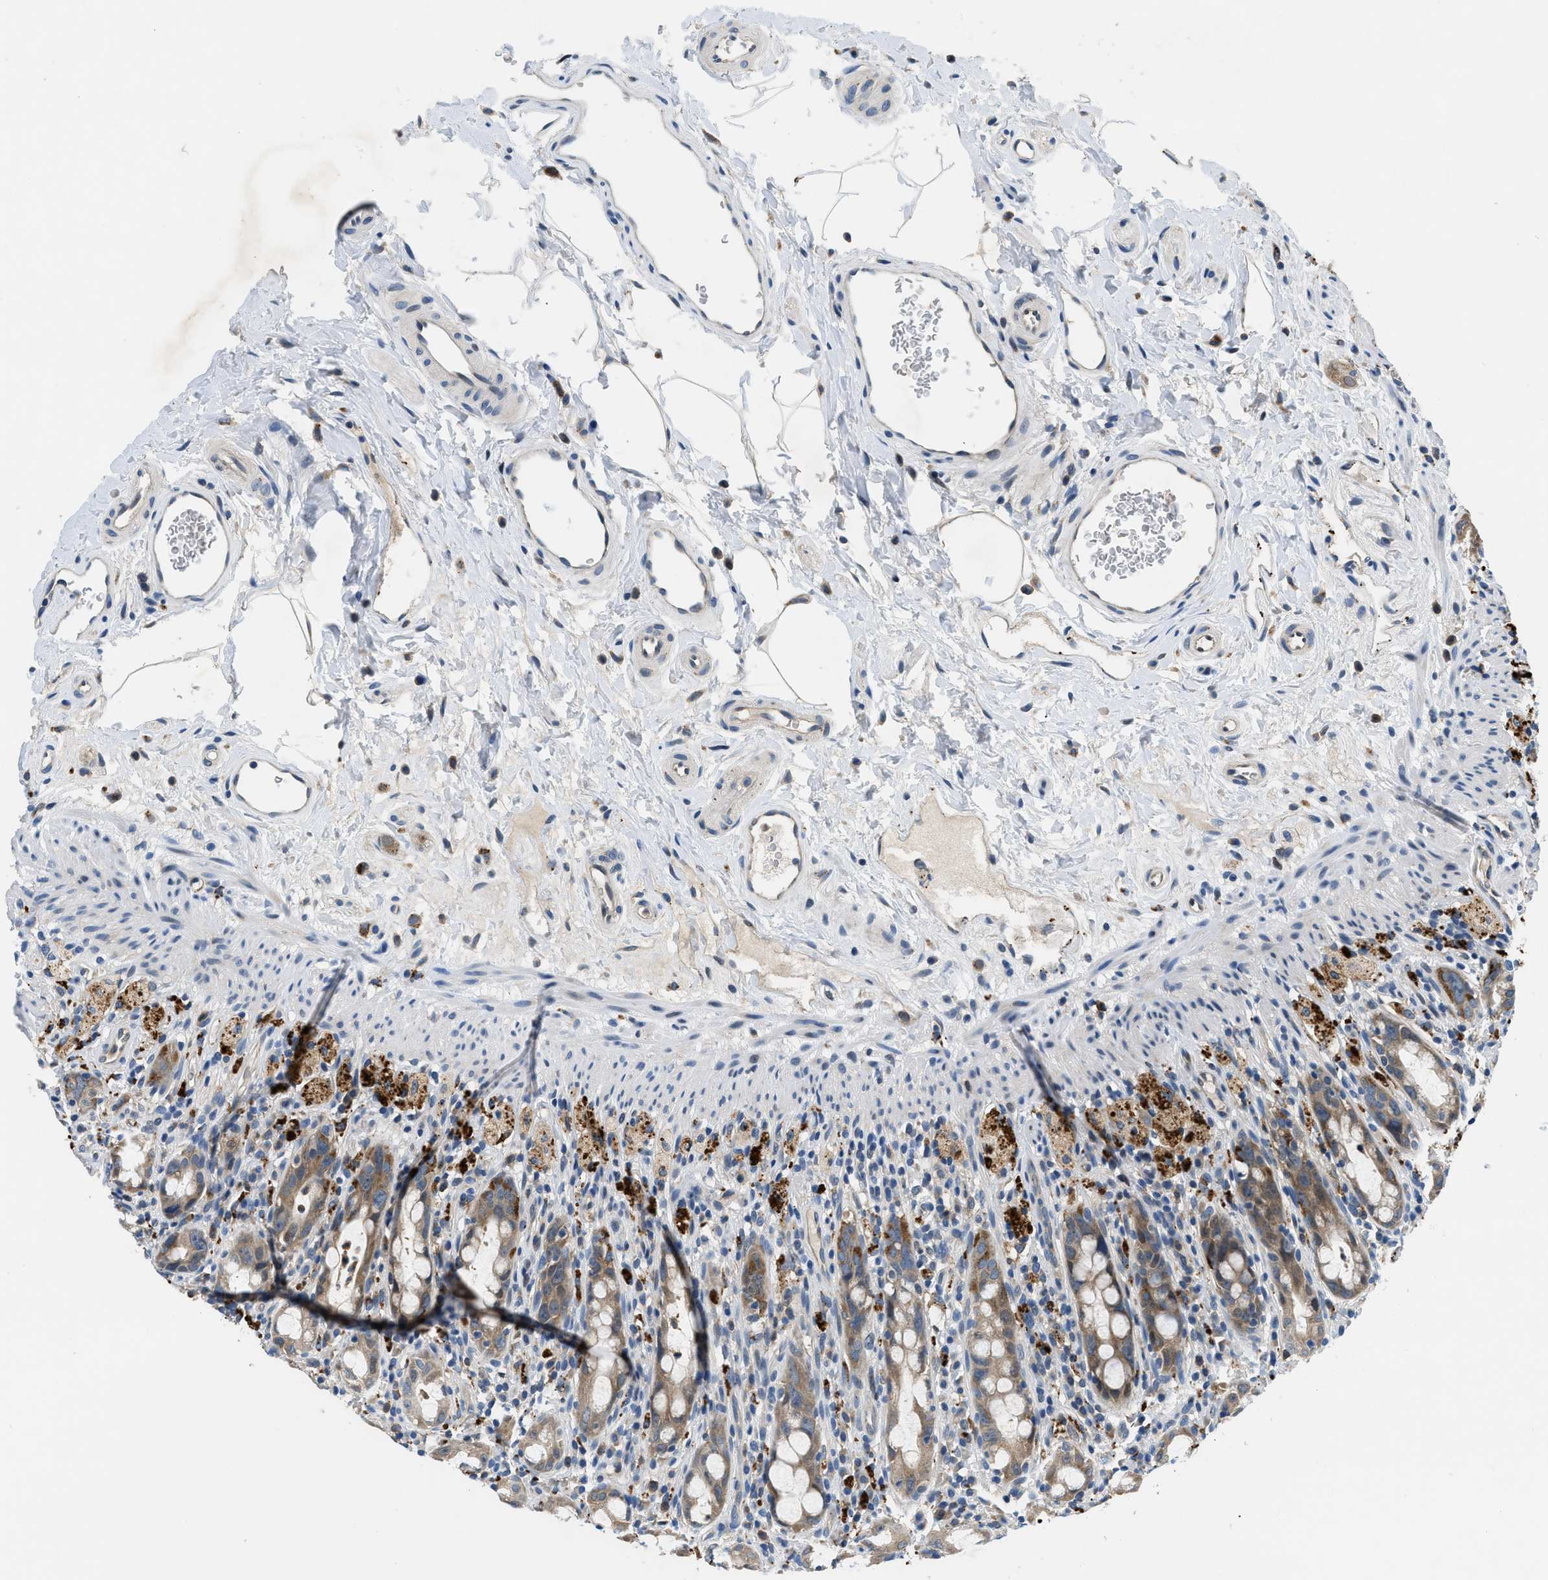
{"staining": {"intensity": "weak", "quantity": ">75%", "location": "cytoplasmic/membranous"}, "tissue": "rectum", "cell_type": "Glandular cells", "image_type": "normal", "snomed": [{"axis": "morphology", "description": "Normal tissue, NOS"}, {"axis": "topography", "description": "Rectum"}], "caption": "Glandular cells demonstrate low levels of weak cytoplasmic/membranous staining in about >75% of cells in unremarkable human rectum. Using DAB (3,3'-diaminobenzidine) (brown) and hematoxylin (blue) stains, captured at high magnification using brightfield microscopy.", "gene": "ADGRE3", "patient": {"sex": "male", "age": 44}}